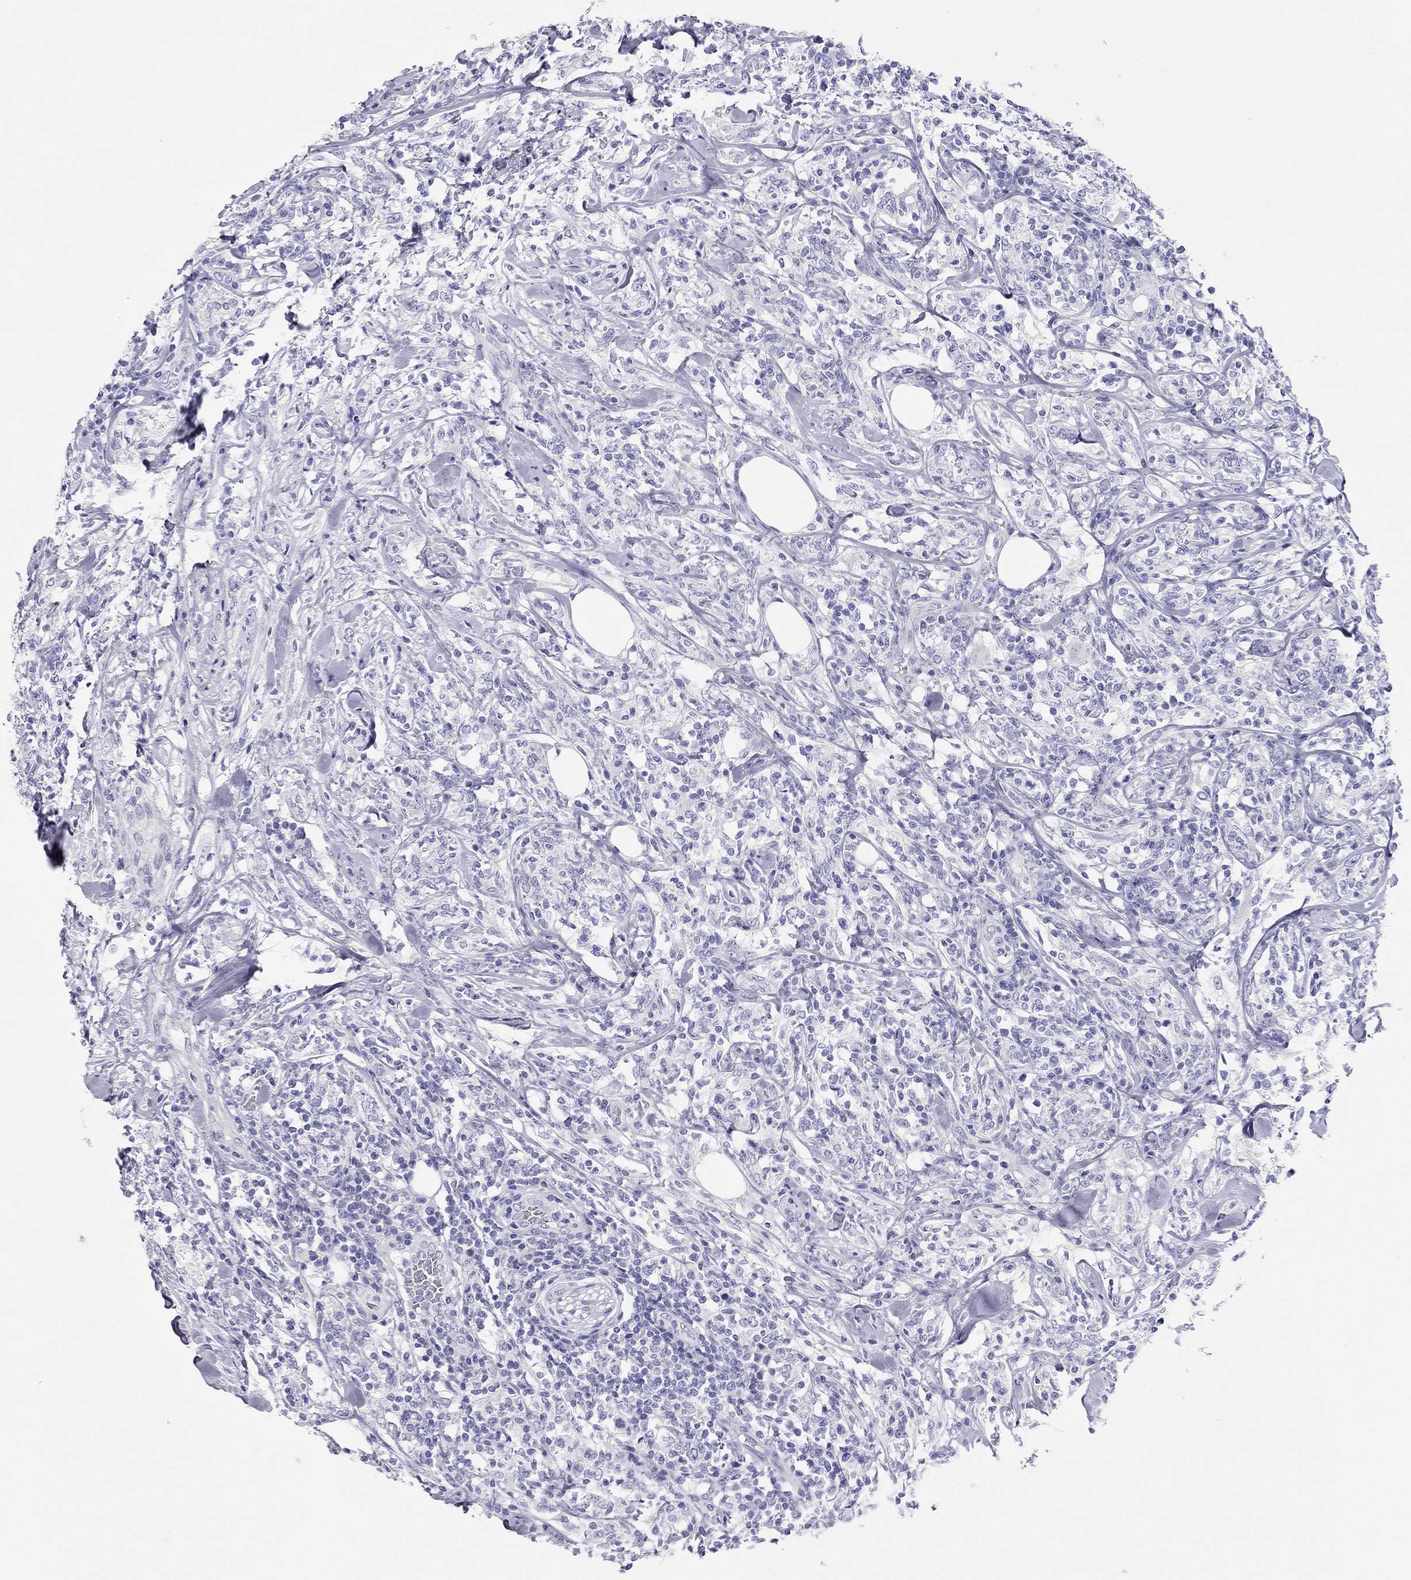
{"staining": {"intensity": "negative", "quantity": "none", "location": "none"}, "tissue": "lymphoma", "cell_type": "Tumor cells", "image_type": "cancer", "snomed": [{"axis": "morphology", "description": "Malignant lymphoma, non-Hodgkin's type, High grade"}, {"axis": "topography", "description": "Lymph node"}], "caption": "Immunohistochemistry (IHC) of high-grade malignant lymphoma, non-Hodgkin's type demonstrates no staining in tumor cells.", "gene": "PSMB11", "patient": {"sex": "female", "age": 84}}